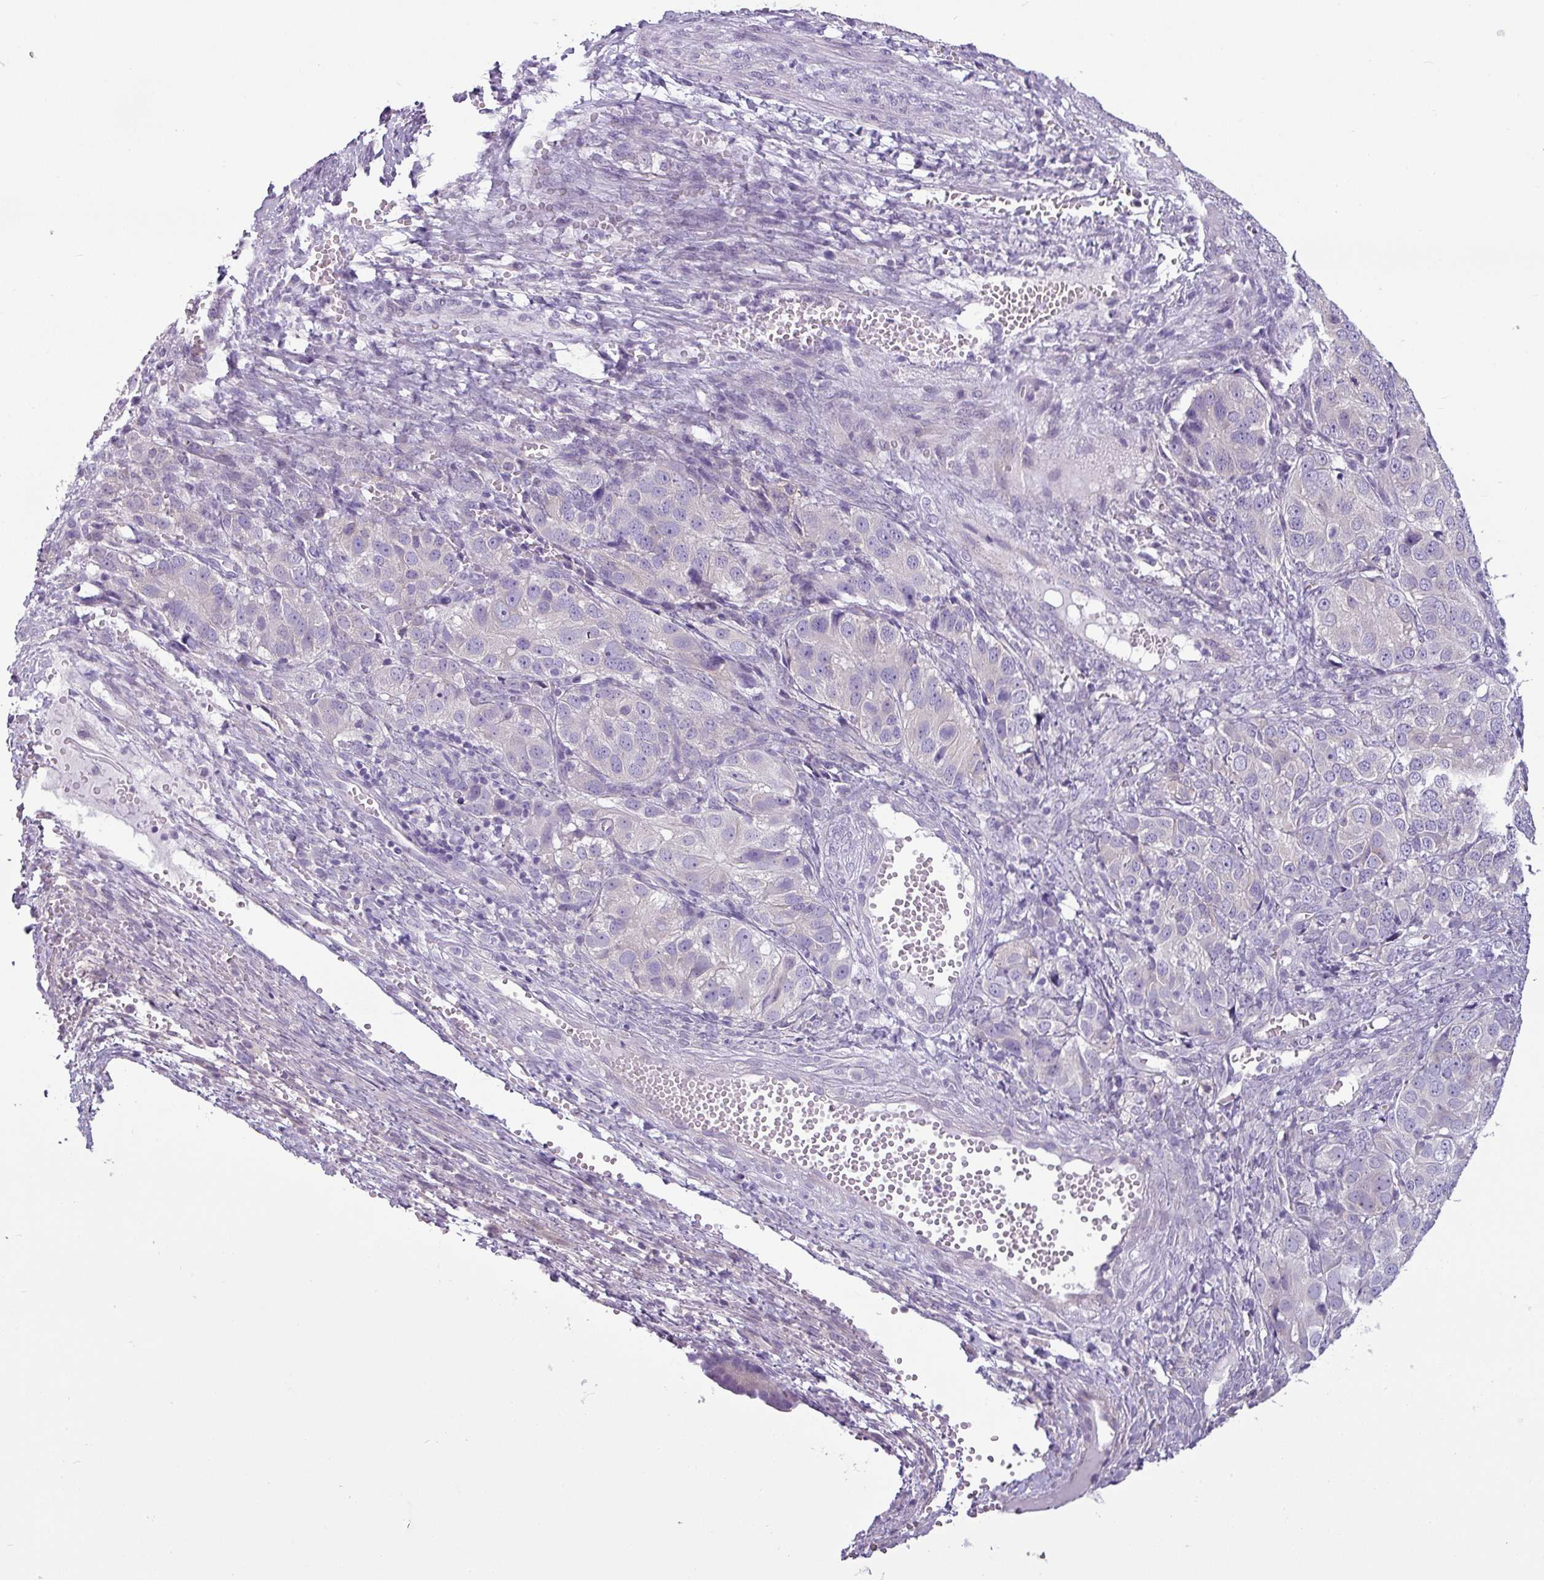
{"staining": {"intensity": "negative", "quantity": "none", "location": "none"}, "tissue": "ovarian cancer", "cell_type": "Tumor cells", "image_type": "cancer", "snomed": [{"axis": "morphology", "description": "Carcinoma, endometroid"}, {"axis": "topography", "description": "Ovary"}], "caption": "The image exhibits no staining of tumor cells in ovarian cancer.", "gene": "TOR1AIP2", "patient": {"sex": "female", "age": 51}}